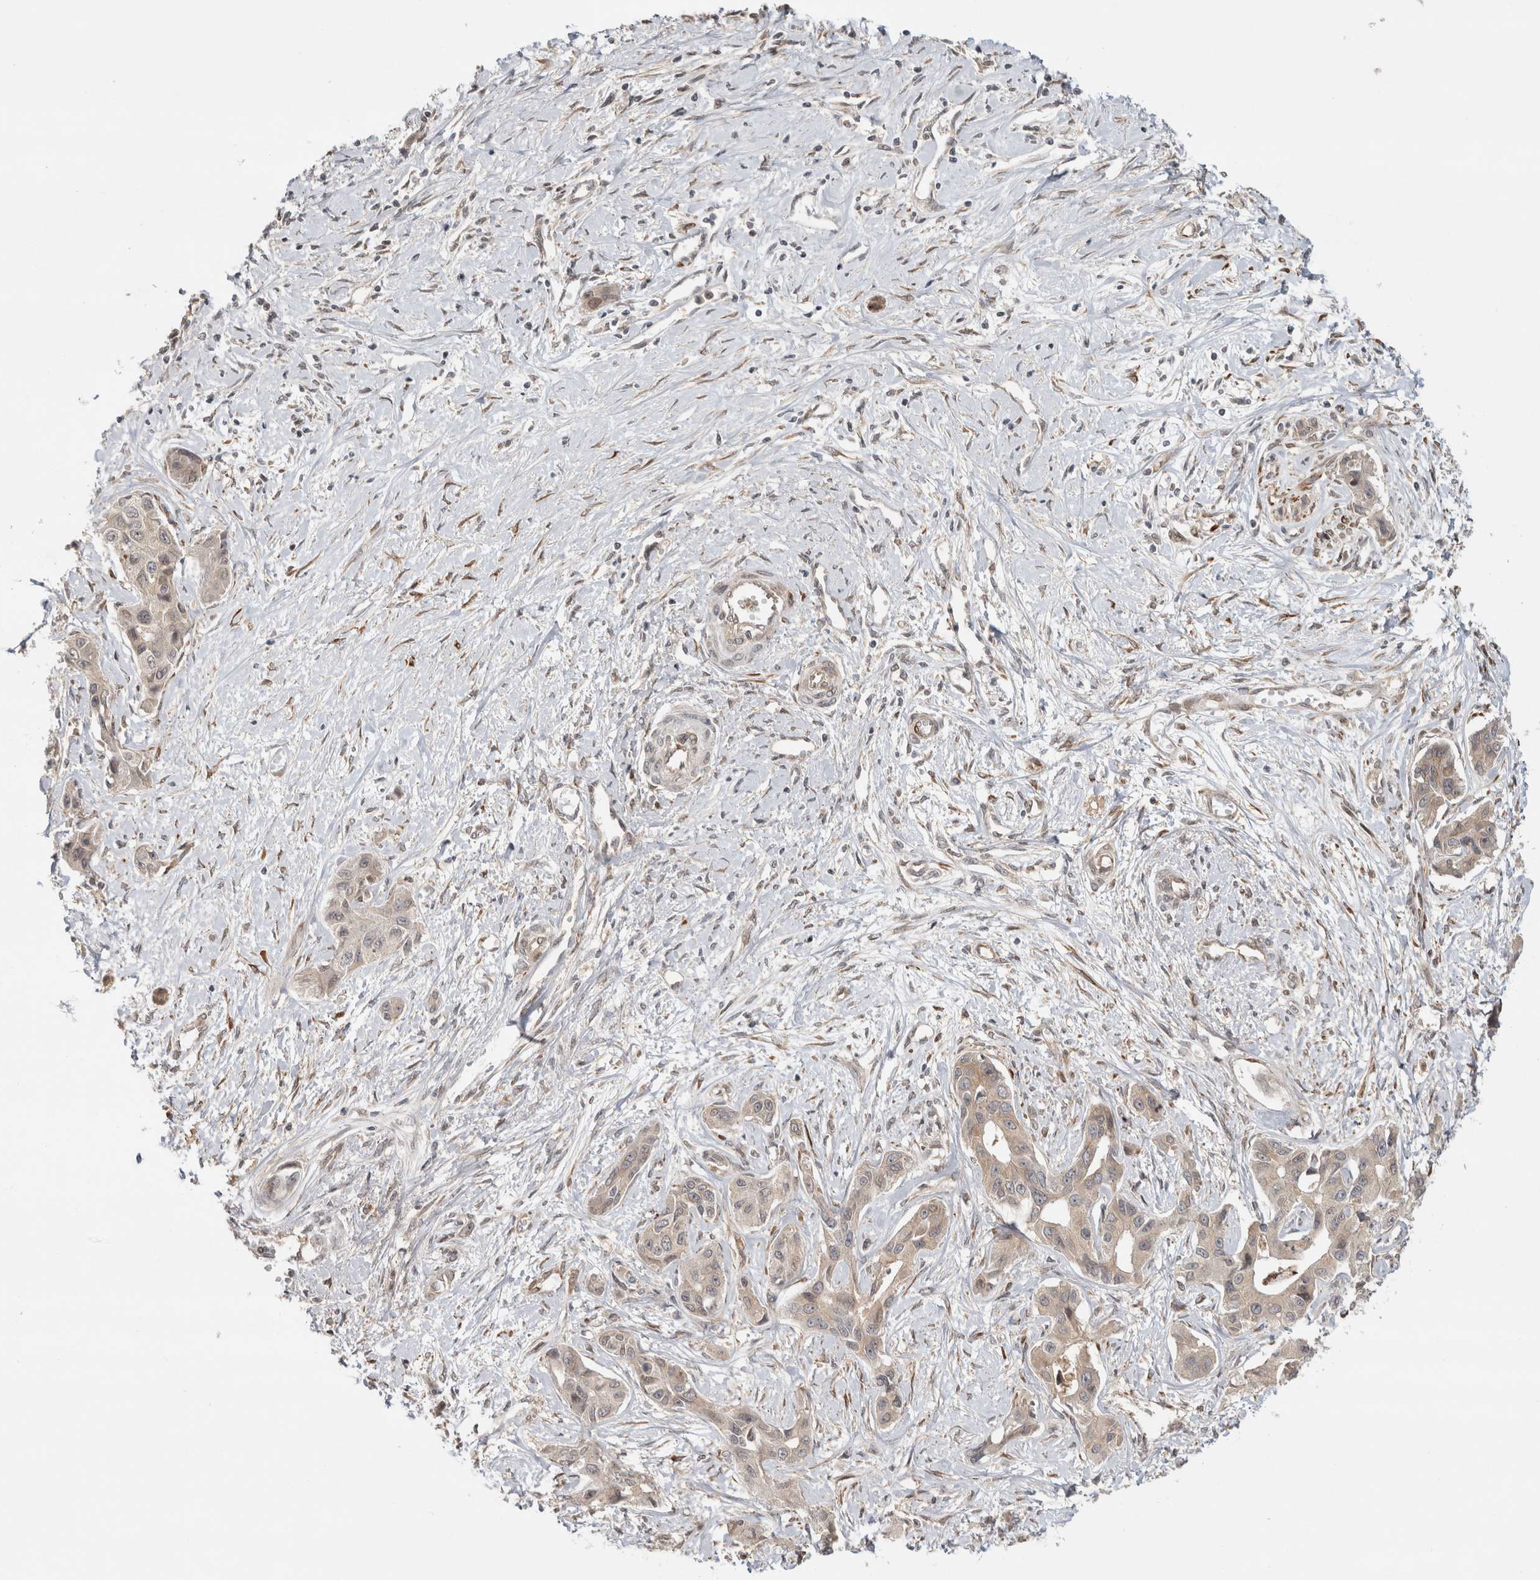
{"staining": {"intensity": "weak", "quantity": ">75%", "location": "cytoplasmic/membranous"}, "tissue": "liver cancer", "cell_type": "Tumor cells", "image_type": "cancer", "snomed": [{"axis": "morphology", "description": "Cholangiocarcinoma"}, {"axis": "topography", "description": "Liver"}], "caption": "Cholangiocarcinoma (liver) stained for a protein (brown) displays weak cytoplasmic/membranous positive positivity in approximately >75% of tumor cells.", "gene": "ZNF318", "patient": {"sex": "male", "age": 59}}